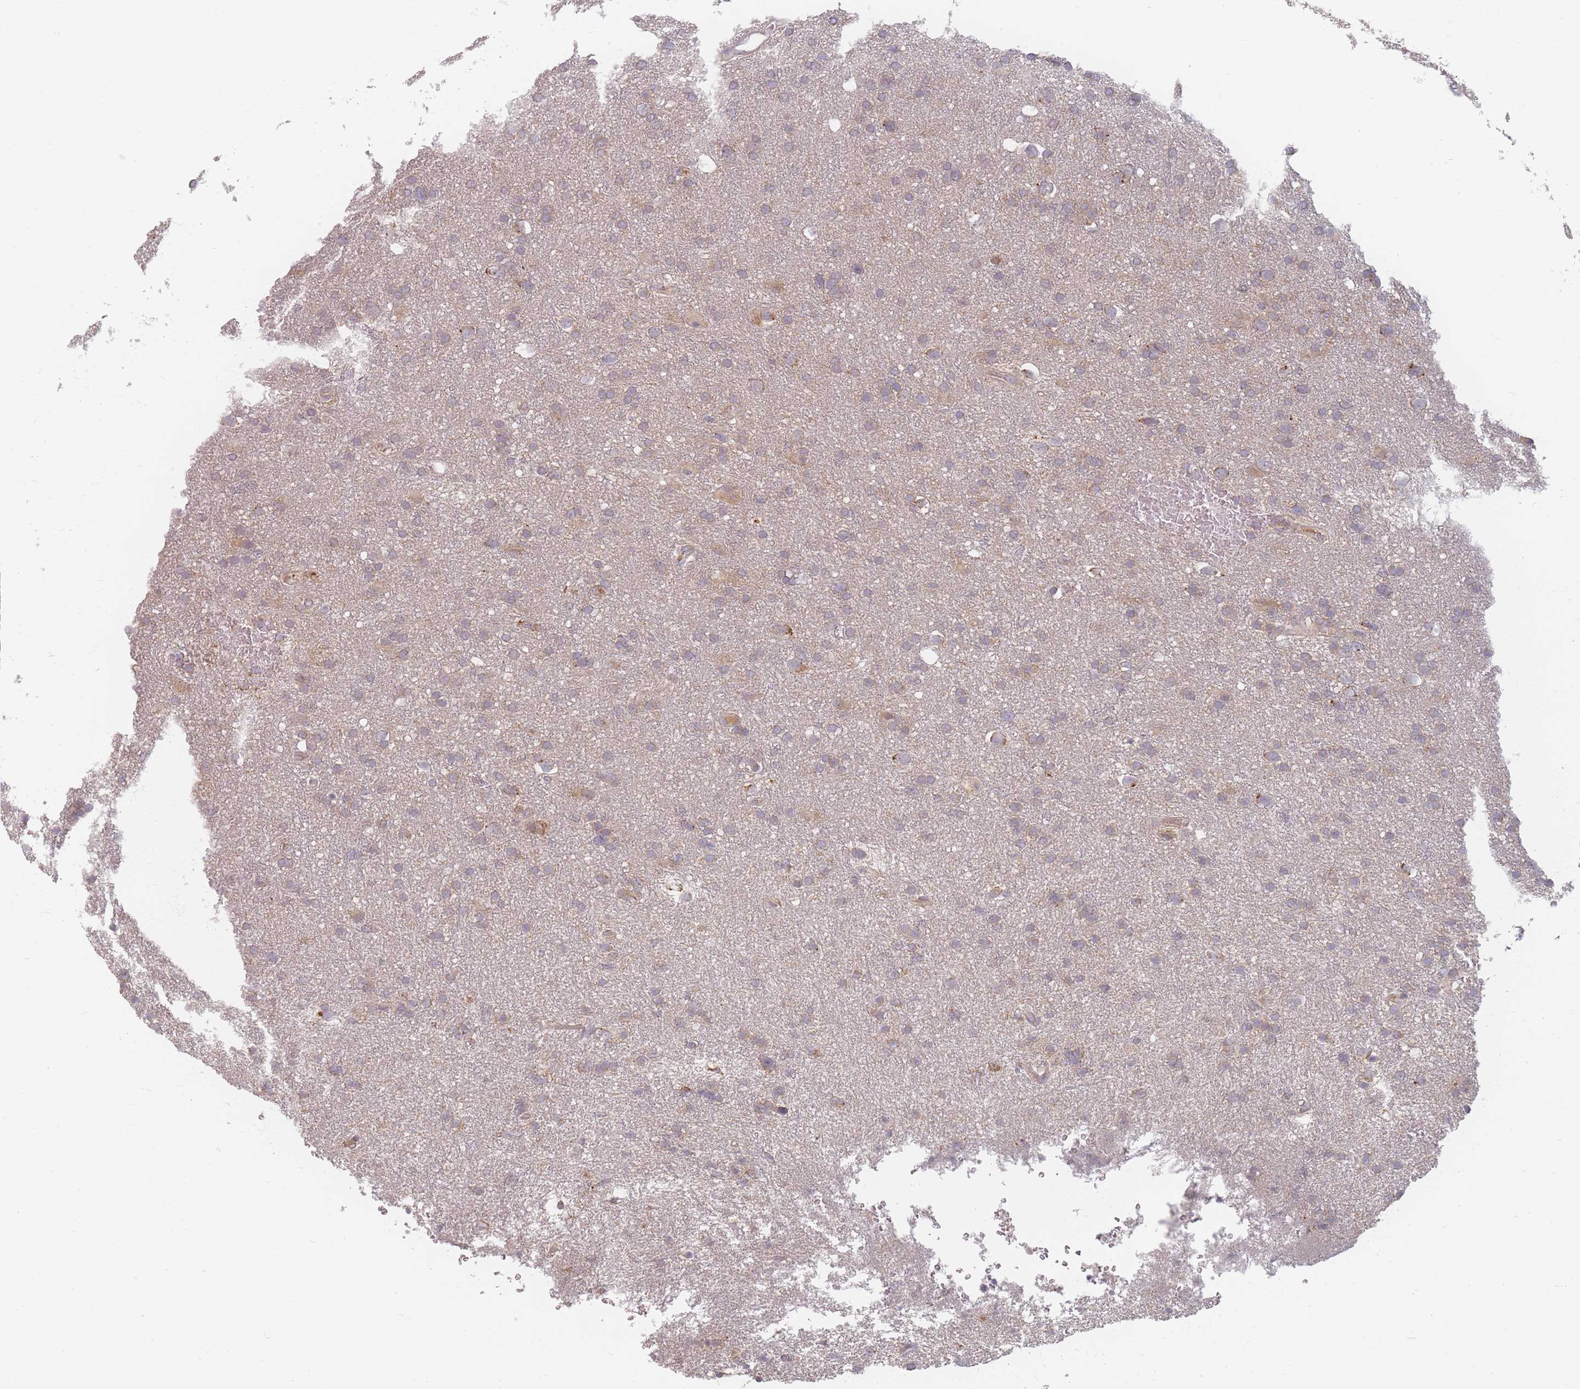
{"staining": {"intensity": "weak", "quantity": "<25%", "location": "cytoplasmic/membranous"}, "tissue": "glioma", "cell_type": "Tumor cells", "image_type": "cancer", "snomed": [{"axis": "morphology", "description": "Glioma, malignant, Low grade"}, {"axis": "topography", "description": "Brain"}], "caption": "Protein analysis of malignant glioma (low-grade) displays no significant positivity in tumor cells.", "gene": "SLC35F3", "patient": {"sex": "female", "age": 32}}